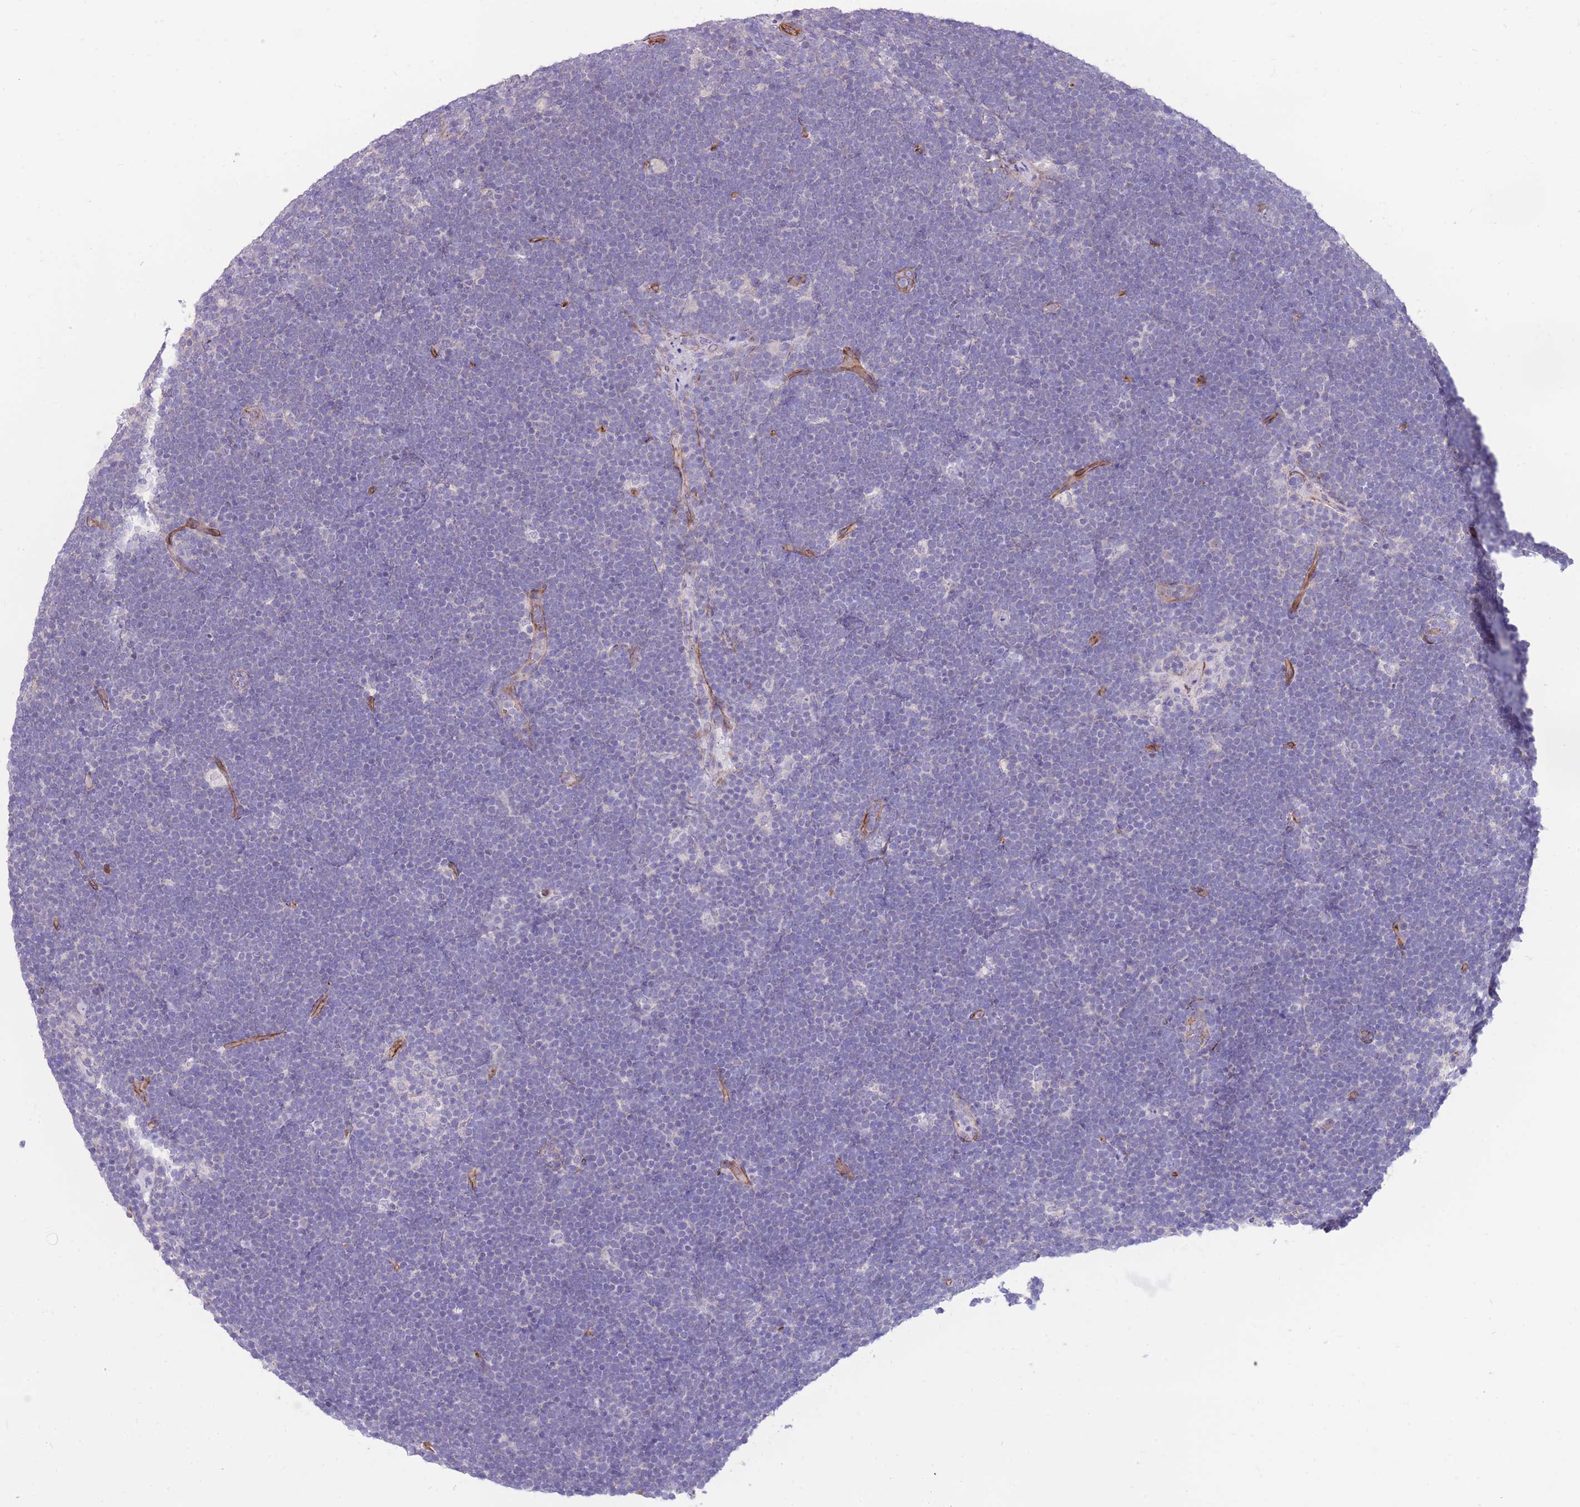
{"staining": {"intensity": "negative", "quantity": "none", "location": "none"}, "tissue": "lymphoma", "cell_type": "Tumor cells", "image_type": "cancer", "snomed": [{"axis": "morphology", "description": "Malignant lymphoma, non-Hodgkin's type, High grade"}, {"axis": "topography", "description": "Lymph node"}], "caption": "Immunohistochemistry (IHC) histopathology image of neoplastic tissue: human high-grade malignant lymphoma, non-Hodgkin's type stained with DAB (3,3'-diaminobenzidine) shows no significant protein staining in tumor cells.", "gene": "RGS11", "patient": {"sex": "male", "age": 13}}